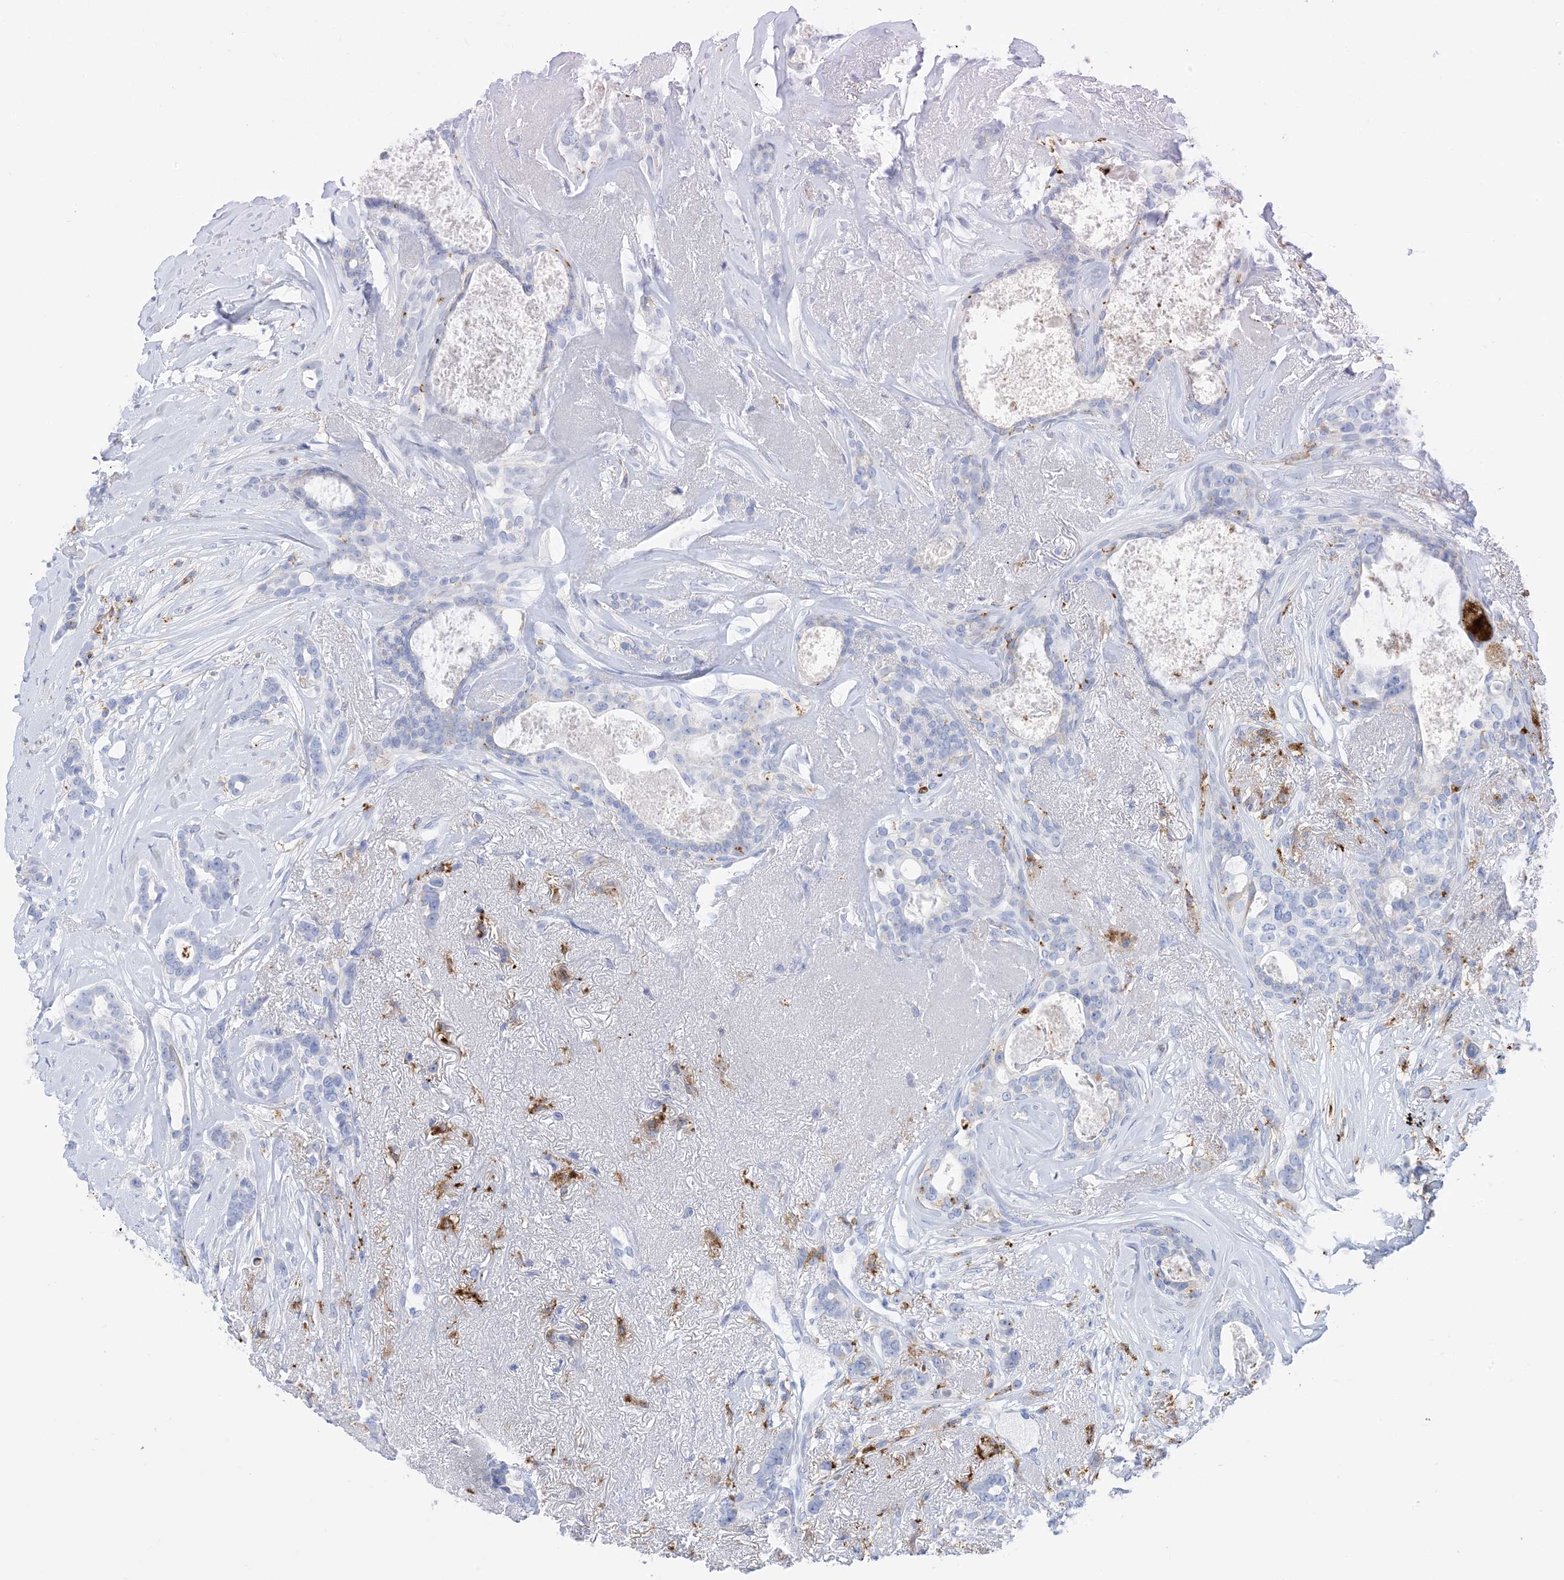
{"staining": {"intensity": "negative", "quantity": "none", "location": "none"}, "tissue": "breast cancer", "cell_type": "Tumor cells", "image_type": "cancer", "snomed": [{"axis": "morphology", "description": "Lobular carcinoma"}, {"axis": "topography", "description": "Breast"}], "caption": "Immunohistochemistry (IHC) micrograph of neoplastic tissue: lobular carcinoma (breast) stained with DAB (3,3'-diaminobenzidine) demonstrates no significant protein expression in tumor cells. The staining is performed using DAB brown chromogen with nuclei counter-stained in using hematoxylin.", "gene": "DPH3", "patient": {"sex": "female", "age": 51}}